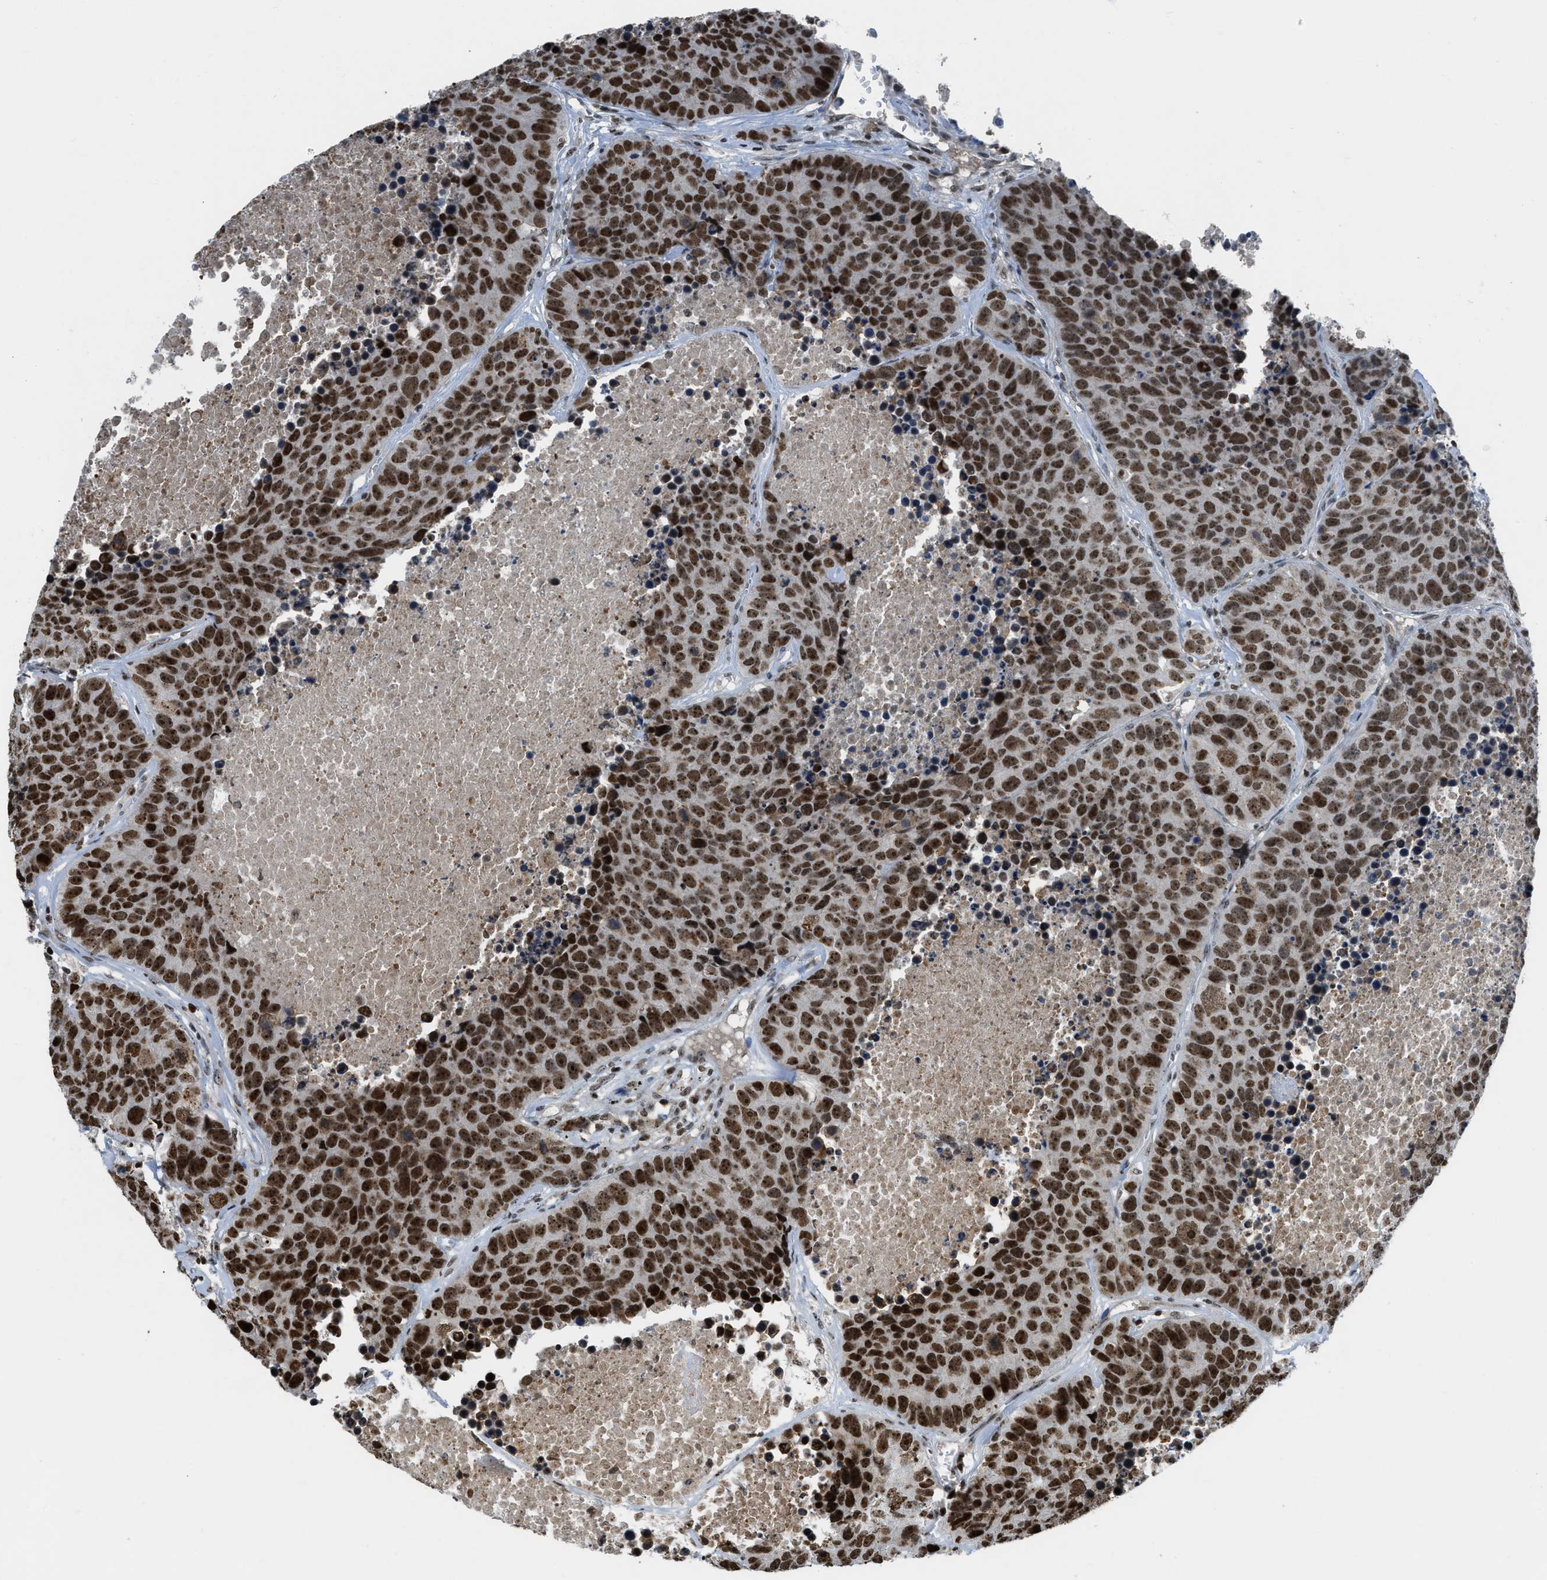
{"staining": {"intensity": "strong", "quantity": ">75%", "location": "nuclear"}, "tissue": "carcinoid", "cell_type": "Tumor cells", "image_type": "cancer", "snomed": [{"axis": "morphology", "description": "Carcinoid, malignant, NOS"}, {"axis": "topography", "description": "Lung"}], "caption": "Protein staining by immunohistochemistry demonstrates strong nuclear staining in approximately >75% of tumor cells in carcinoid.", "gene": "RAD51B", "patient": {"sex": "male", "age": 60}}